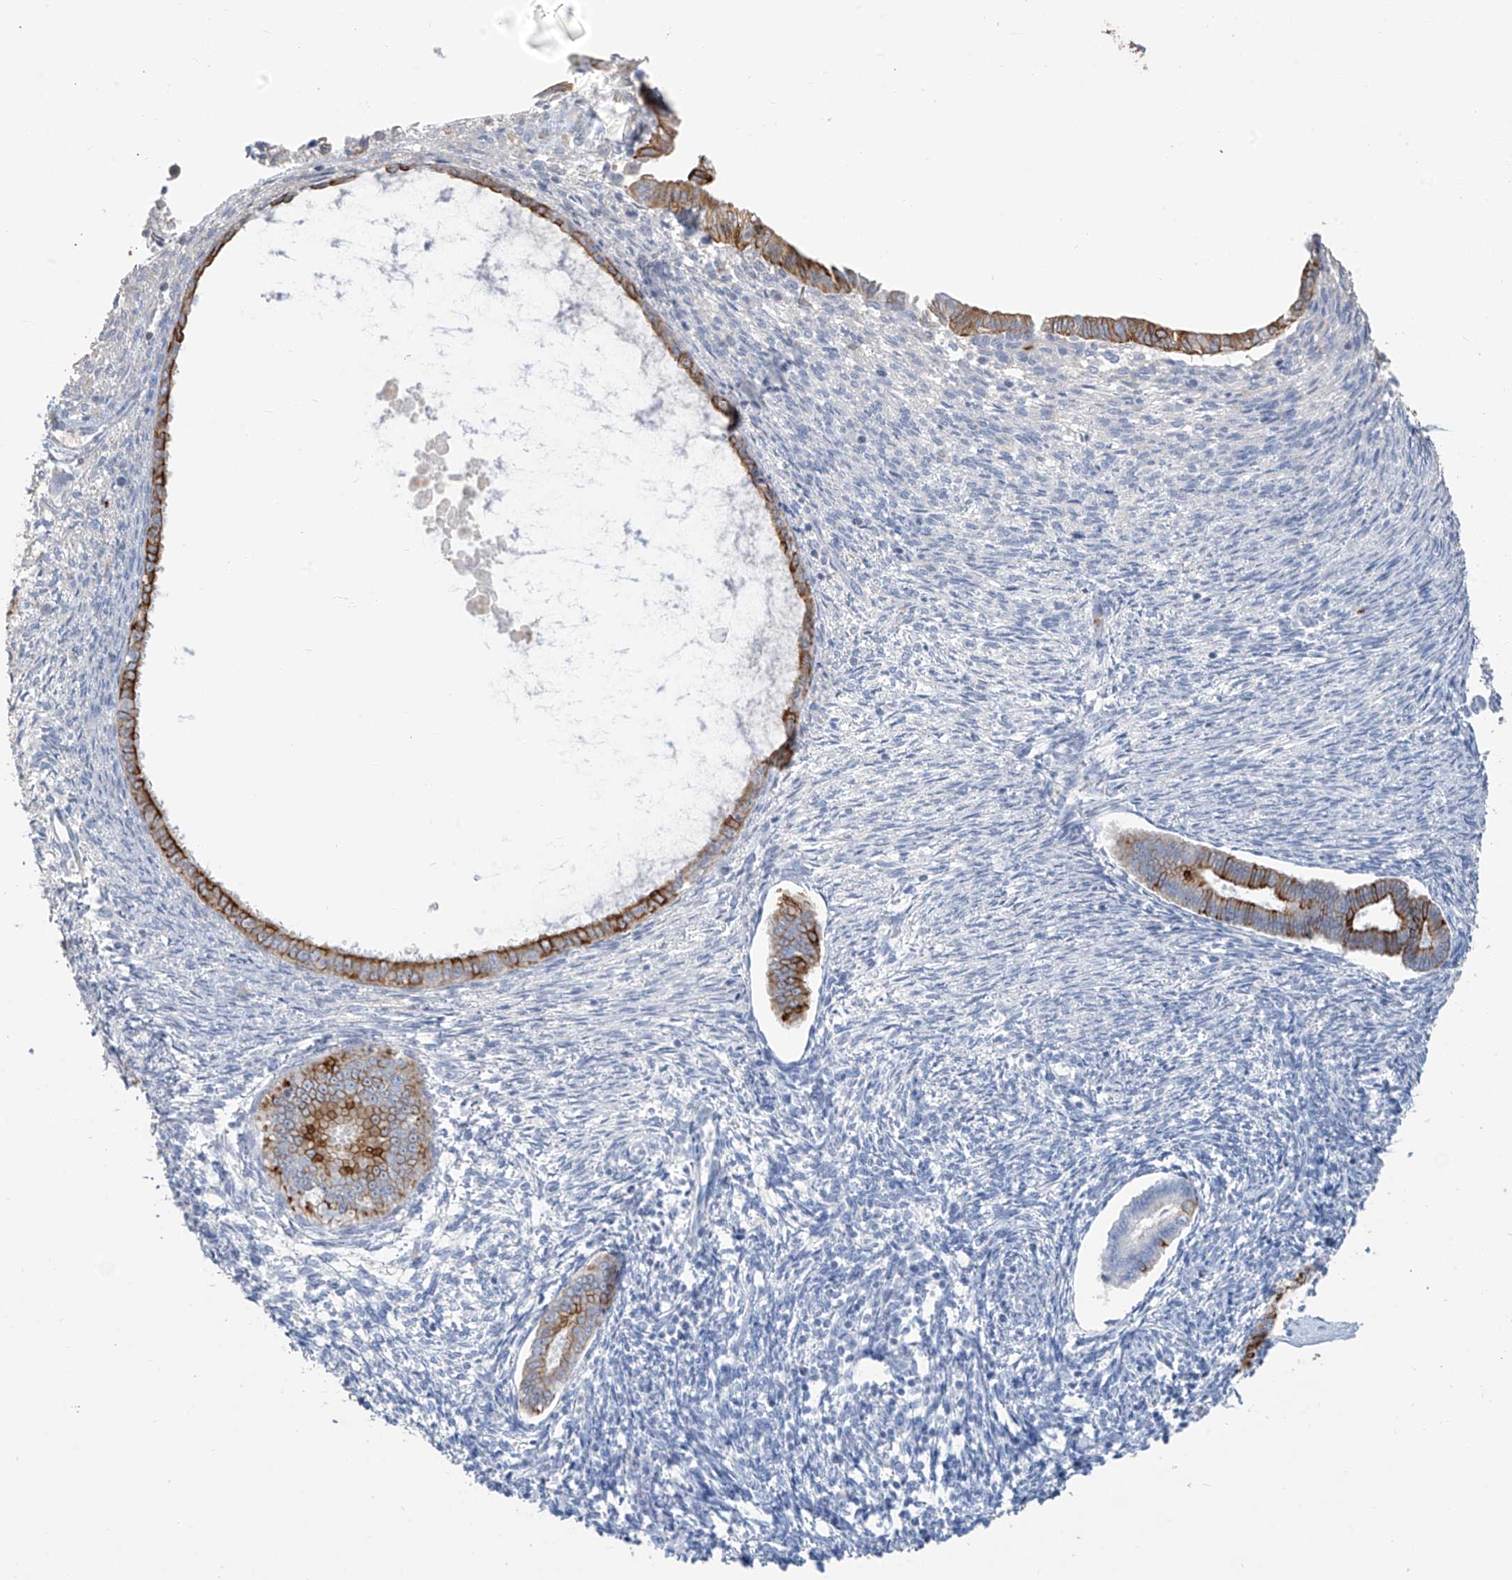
{"staining": {"intensity": "negative", "quantity": "none", "location": "none"}, "tissue": "endometrium", "cell_type": "Cells in endometrial stroma", "image_type": "normal", "snomed": [{"axis": "morphology", "description": "Normal tissue, NOS"}, {"axis": "topography", "description": "Endometrium"}], "caption": "DAB (3,3'-diaminobenzidine) immunohistochemical staining of benign endometrium exhibits no significant expression in cells in endometrial stroma.", "gene": "PAFAH1B3", "patient": {"sex": "female", "age": 56}}